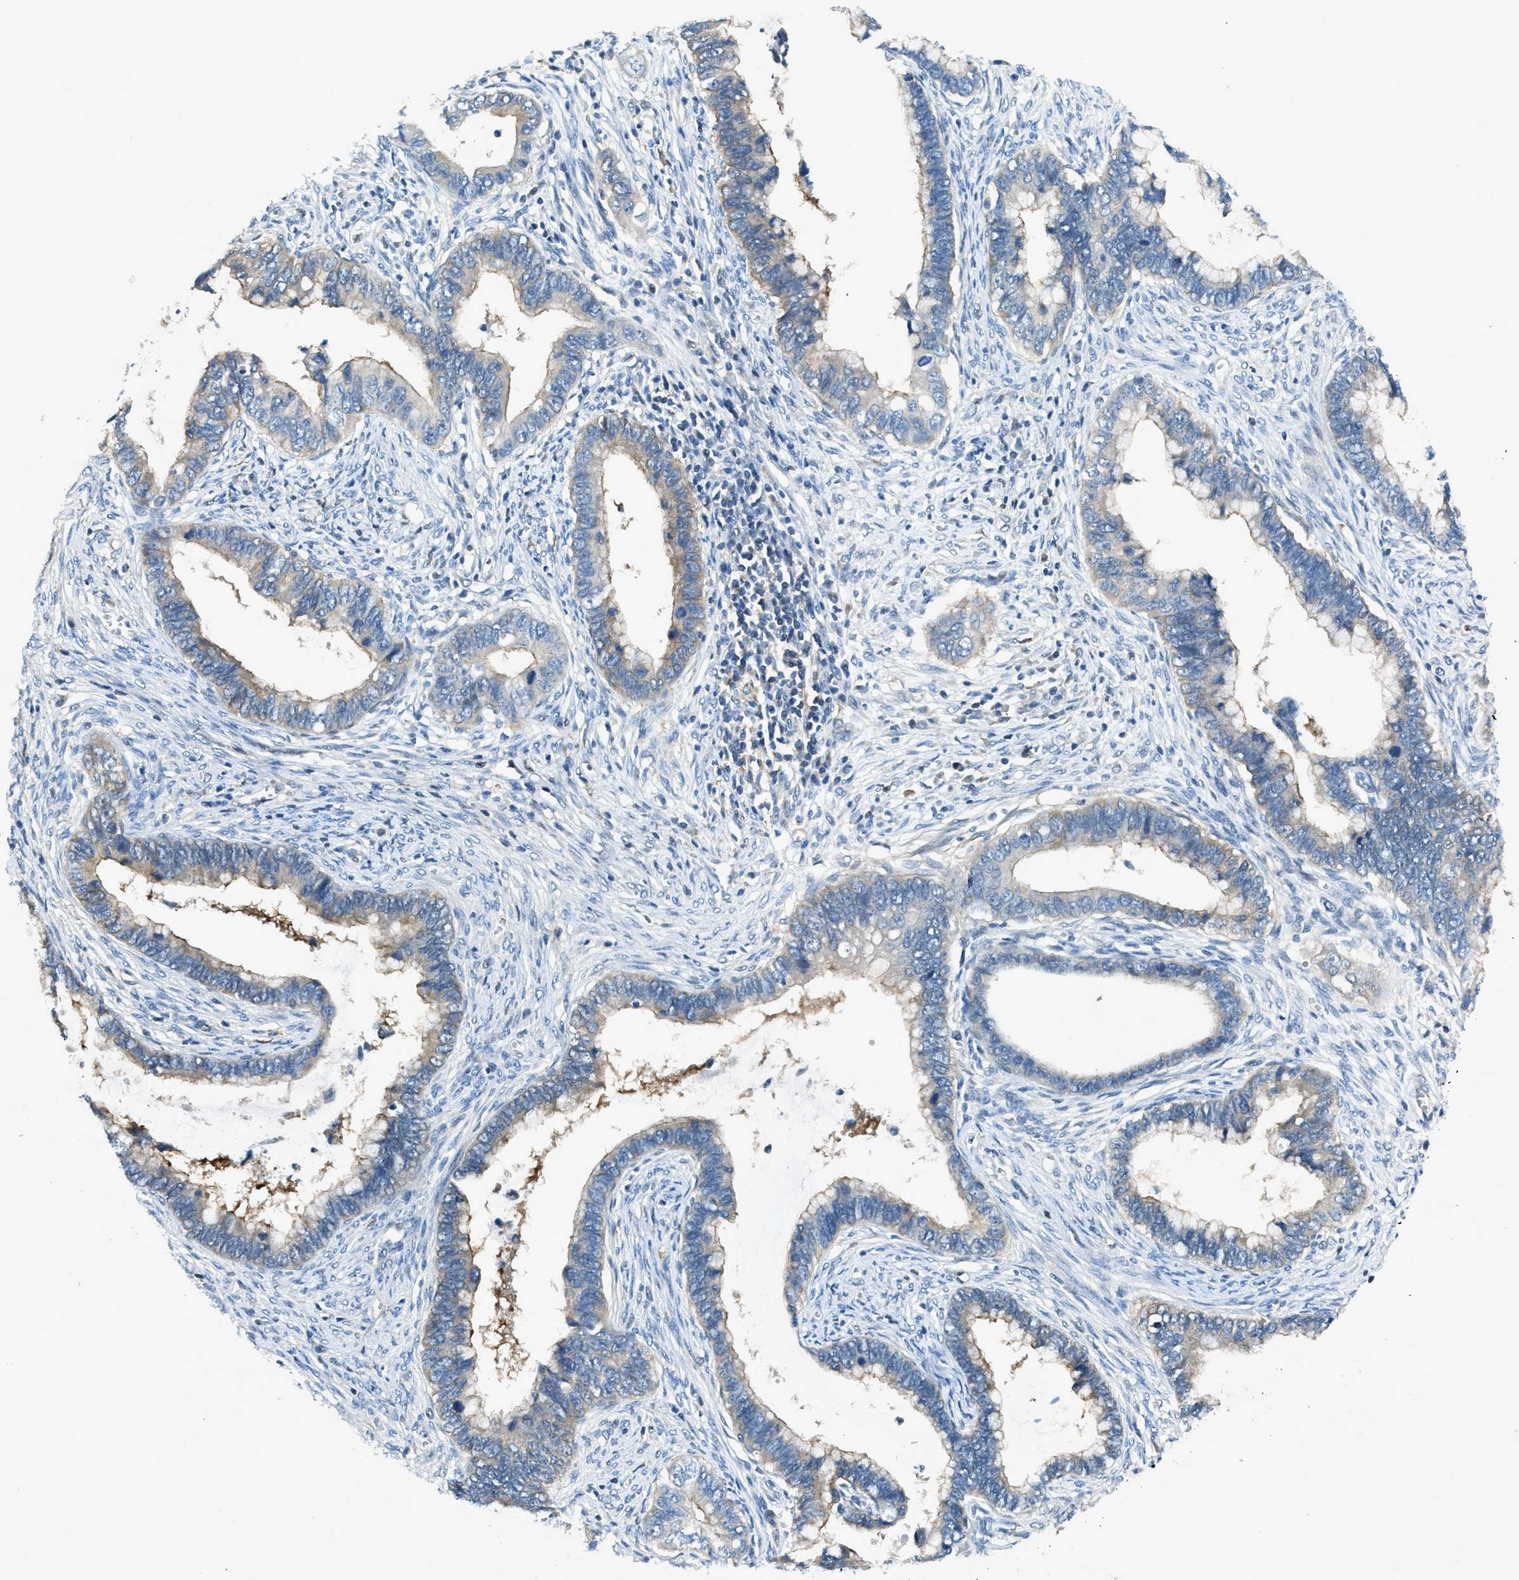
{"staining": {"intensity": "weak", "quantity": ">75%", "location": "cytoplasmic/membranous"}, "tissue": "cervical cancer", "cell_type": "Tumor cells", "image_type": "cancer", "snomed": [{"axis": "morphology", "description": "Adenocarcinoma, NOS"}, {"axis": "topography", "description": "Cervix"}], "caption": "Cervical cancer (adenocarcinoma) stained with immunohistochemistry (IHC) shows weak cytoplasmic/membranous expression in about >75% of tumor cells.", "gene": "LMLN", "patient": {"sex": "female", "age": 44}}